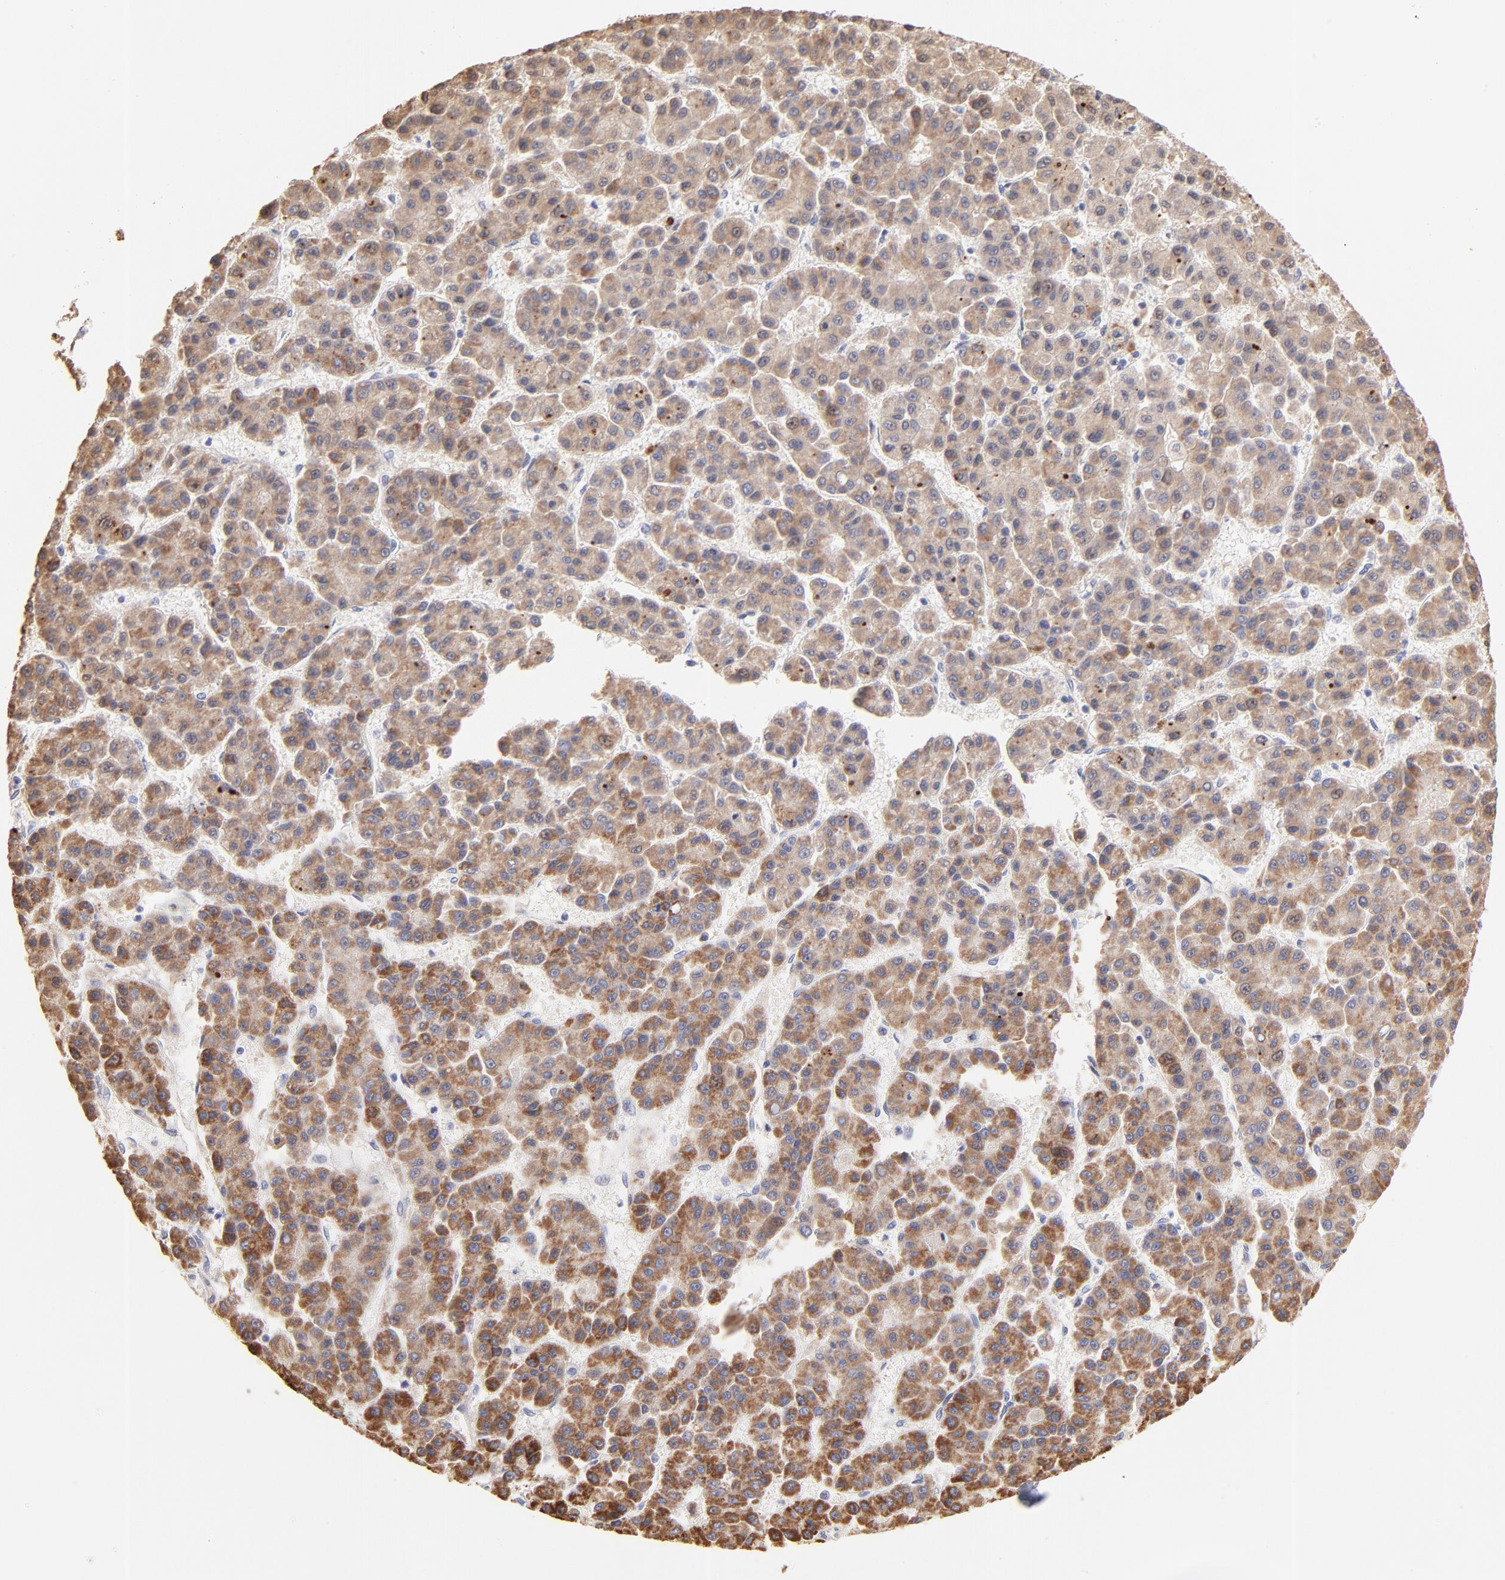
{"staining": {"intensity": "strong", "quantity": ">75%", "location": "cytoplasmic/membranous"}, "tissue": "liver cancer", "cell_type": "Tumor cells", "image_type": "cancer", "snomed": [{"axis": "morphology", "description": "Carcinoma, Hepatocellular, NOS"}, {"axis": "topography", "description": "Liver"}], "caption": "Liver cancer (hepatocellular carcinoma) stained for a protein (brown) exhibits strong cytoplasmic/membranous positive staining in about >75% of tumor cells.", "gene": "TST", "patient": {"sex": "male", "age": 70}}